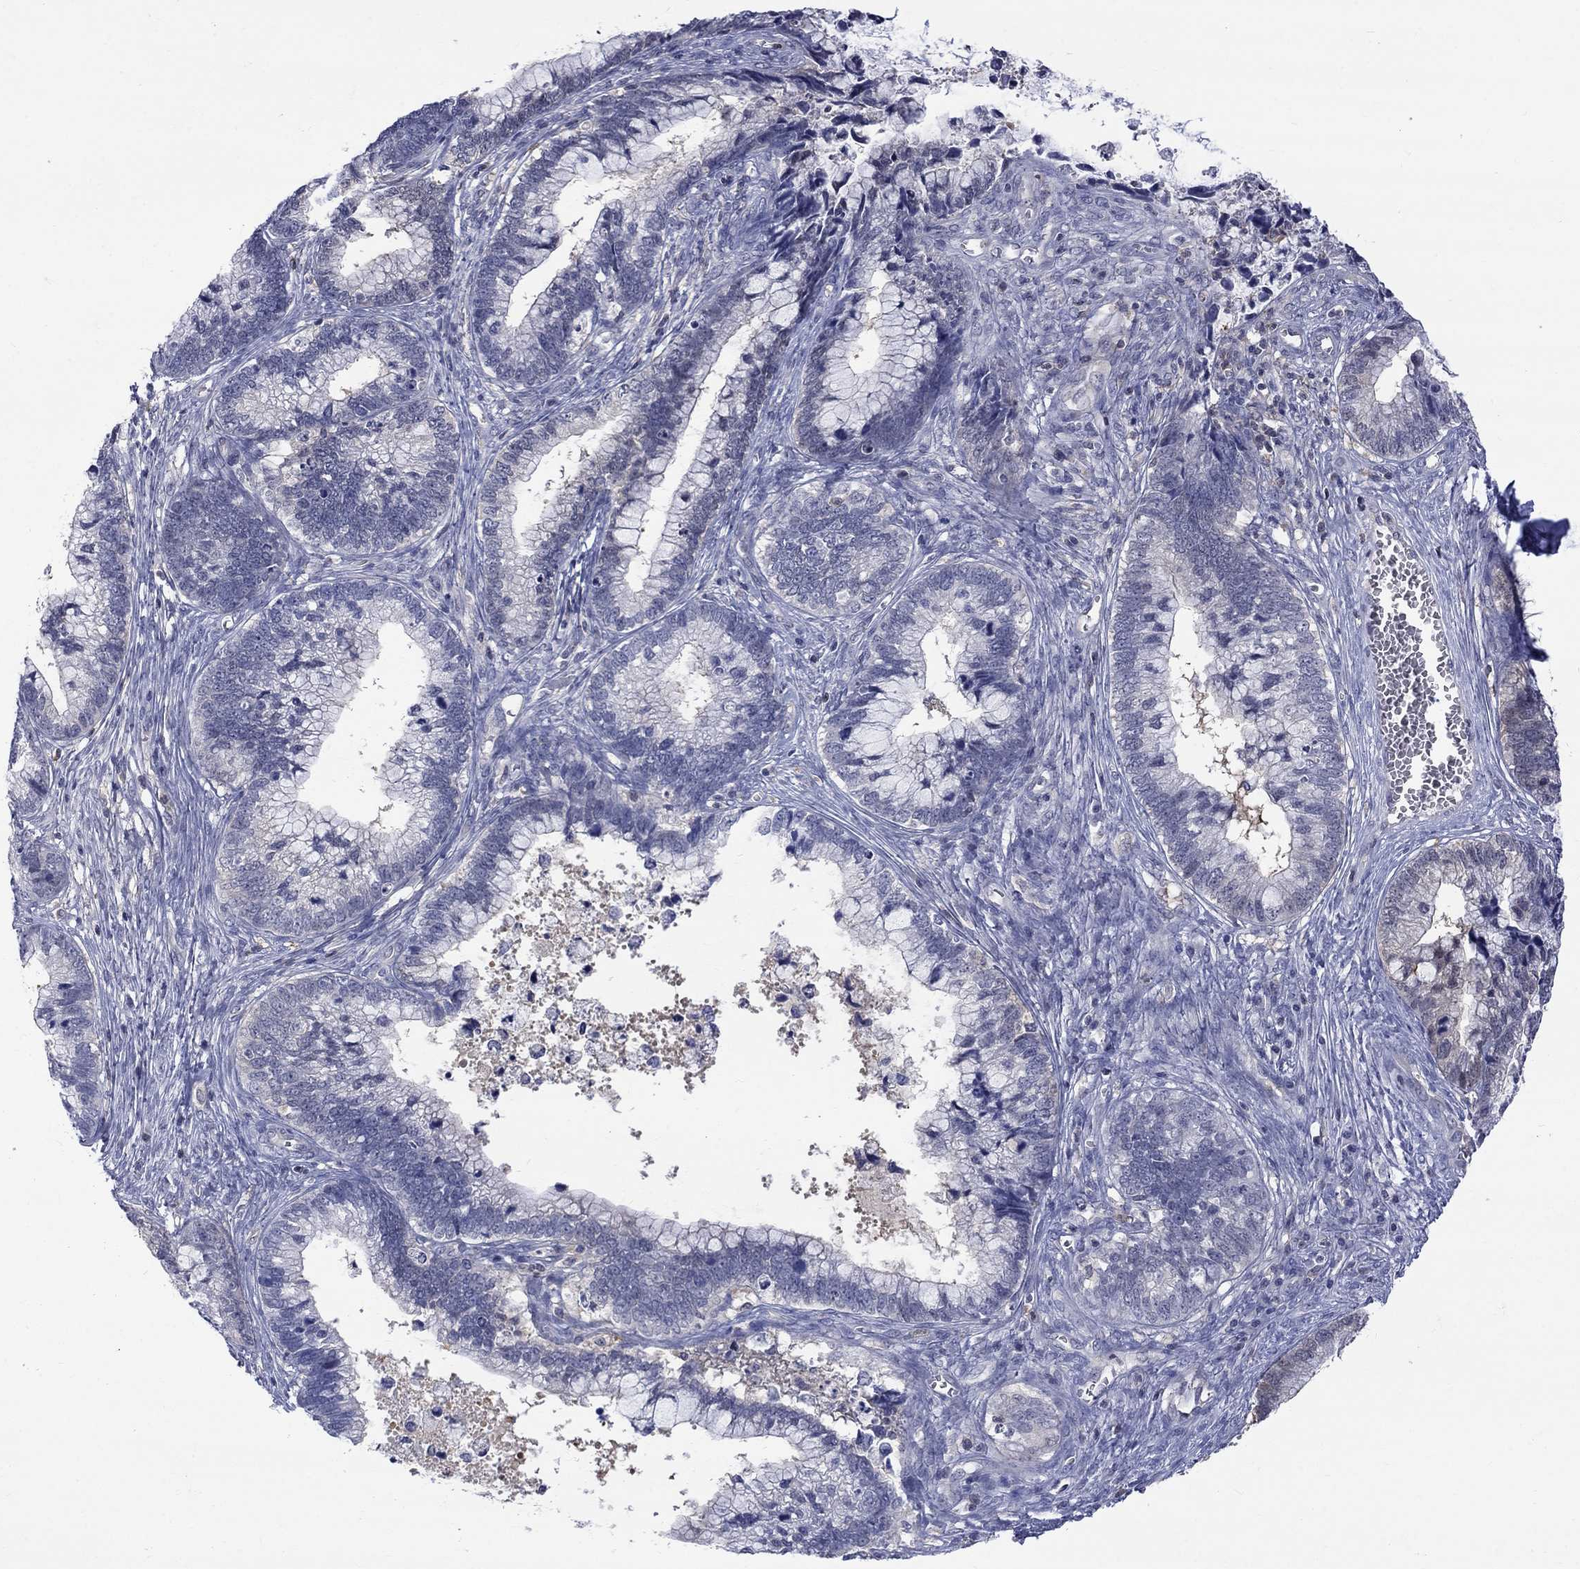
{"staining": {"intensity": "negative", "quantity": "none", "location": "none"}, "tissue": "cervical cancer", "cell_type": "Tumor cells", "image_type": "cancer", "snomed": [{"axis": "morphology", "description": "Adenocarcinoma, NOS"}, {"axis": "topography", "description": "Cervix"}], "caption": "Cervical cancer was stained to show a protein in brown. There is no significant positivity in tumor cells.", "gene": "HKDC1", "patient": {"sex": "female", "age": 44}}